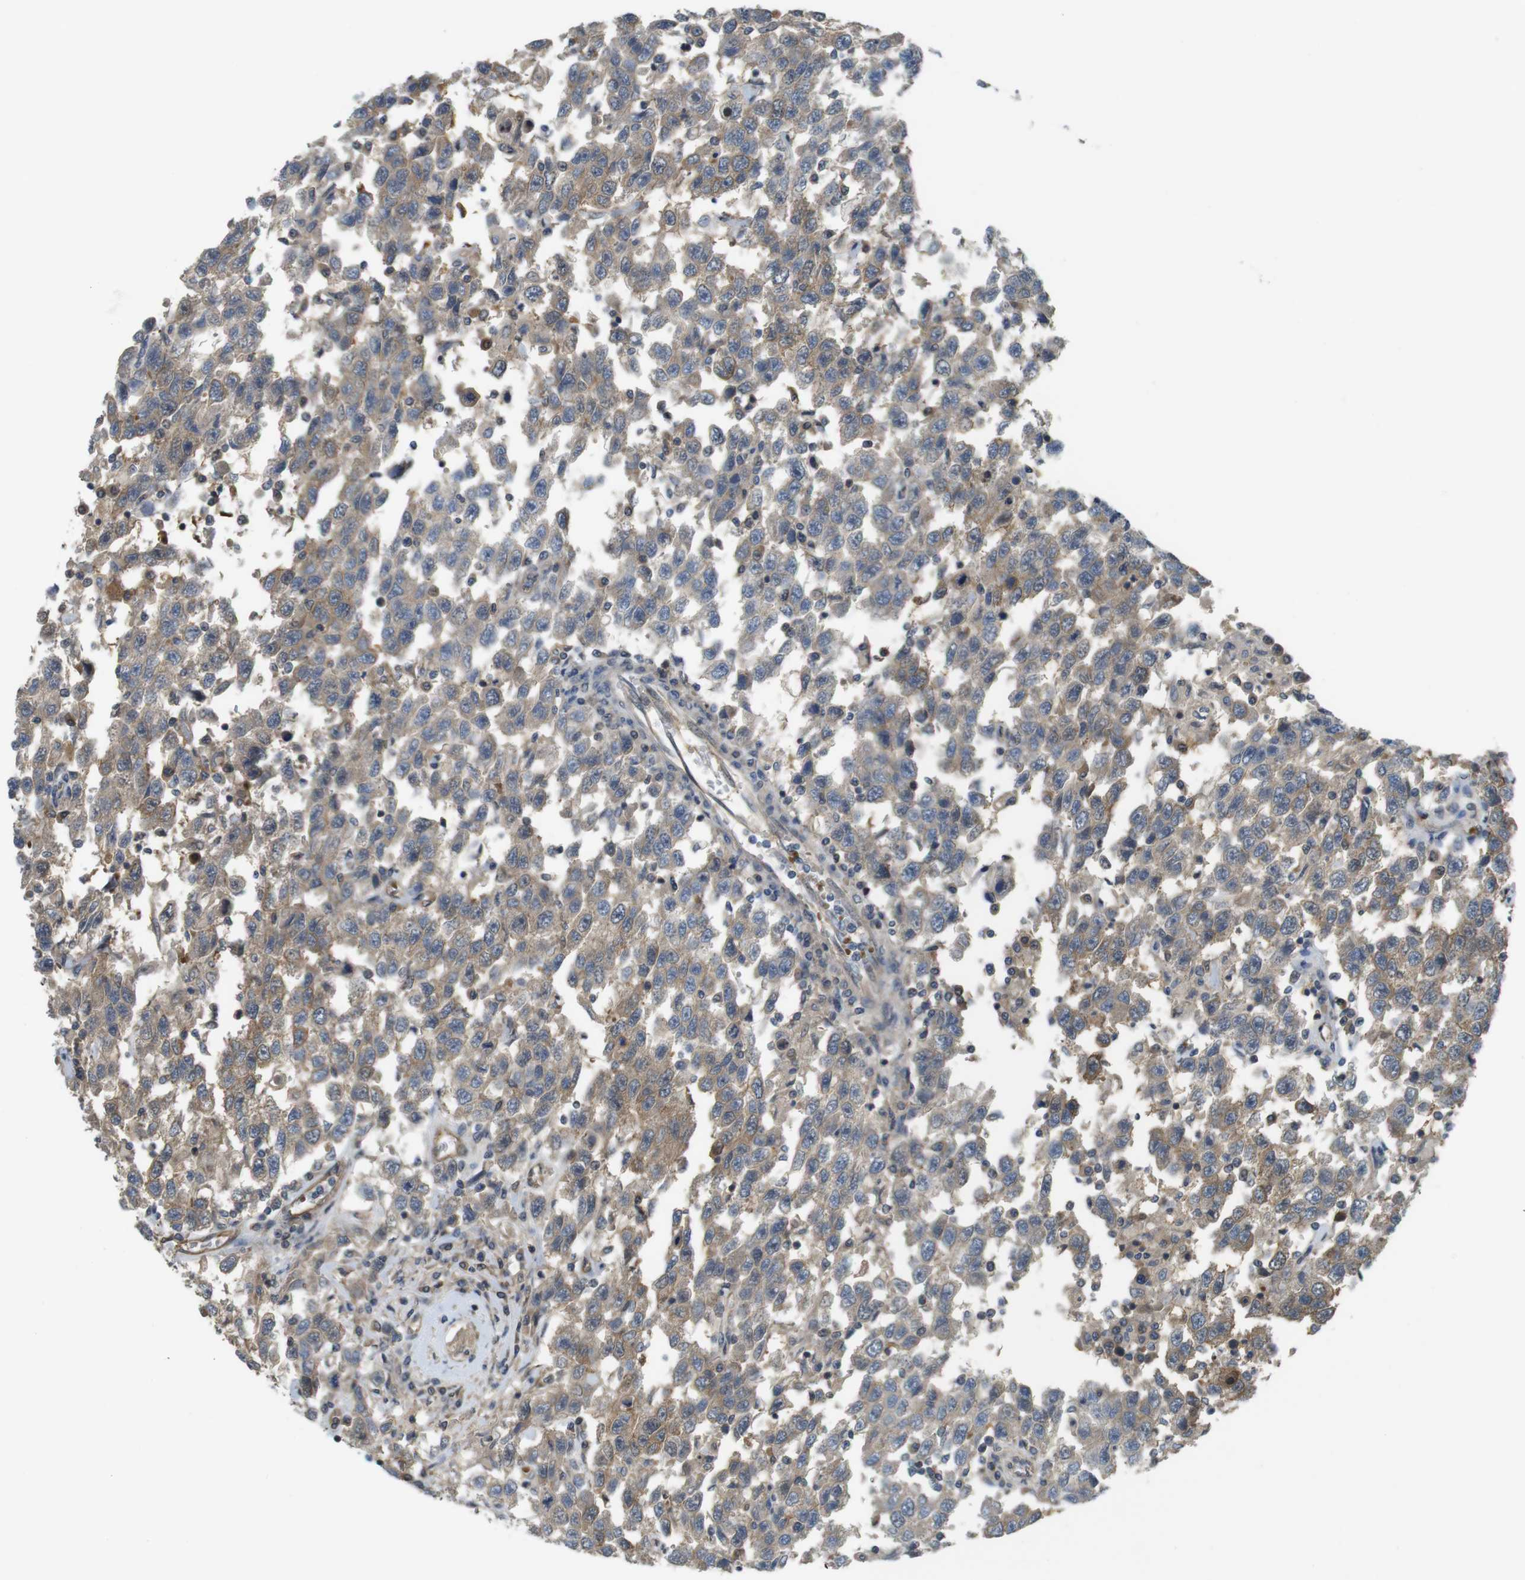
{"staining": {"intensity": "weak", "quantity": ">75%", "location": "cytoplasmic/membranous"}, "tissue": "testis cancer", "cell_type": "Tumor cells", "image_type": "cancer", "snomed": [{"axis": "morphology", "description": "Seminoma, NOS"}, {"axis": "topography", "description": "Testis"}], "caption": "Tumor cells show low levels of weak cytoplasmic/membranous staining in about >75% of cells in testis cancer.", "gene": "ABHD15", "patient": {"sex": "male", "age": 41}}